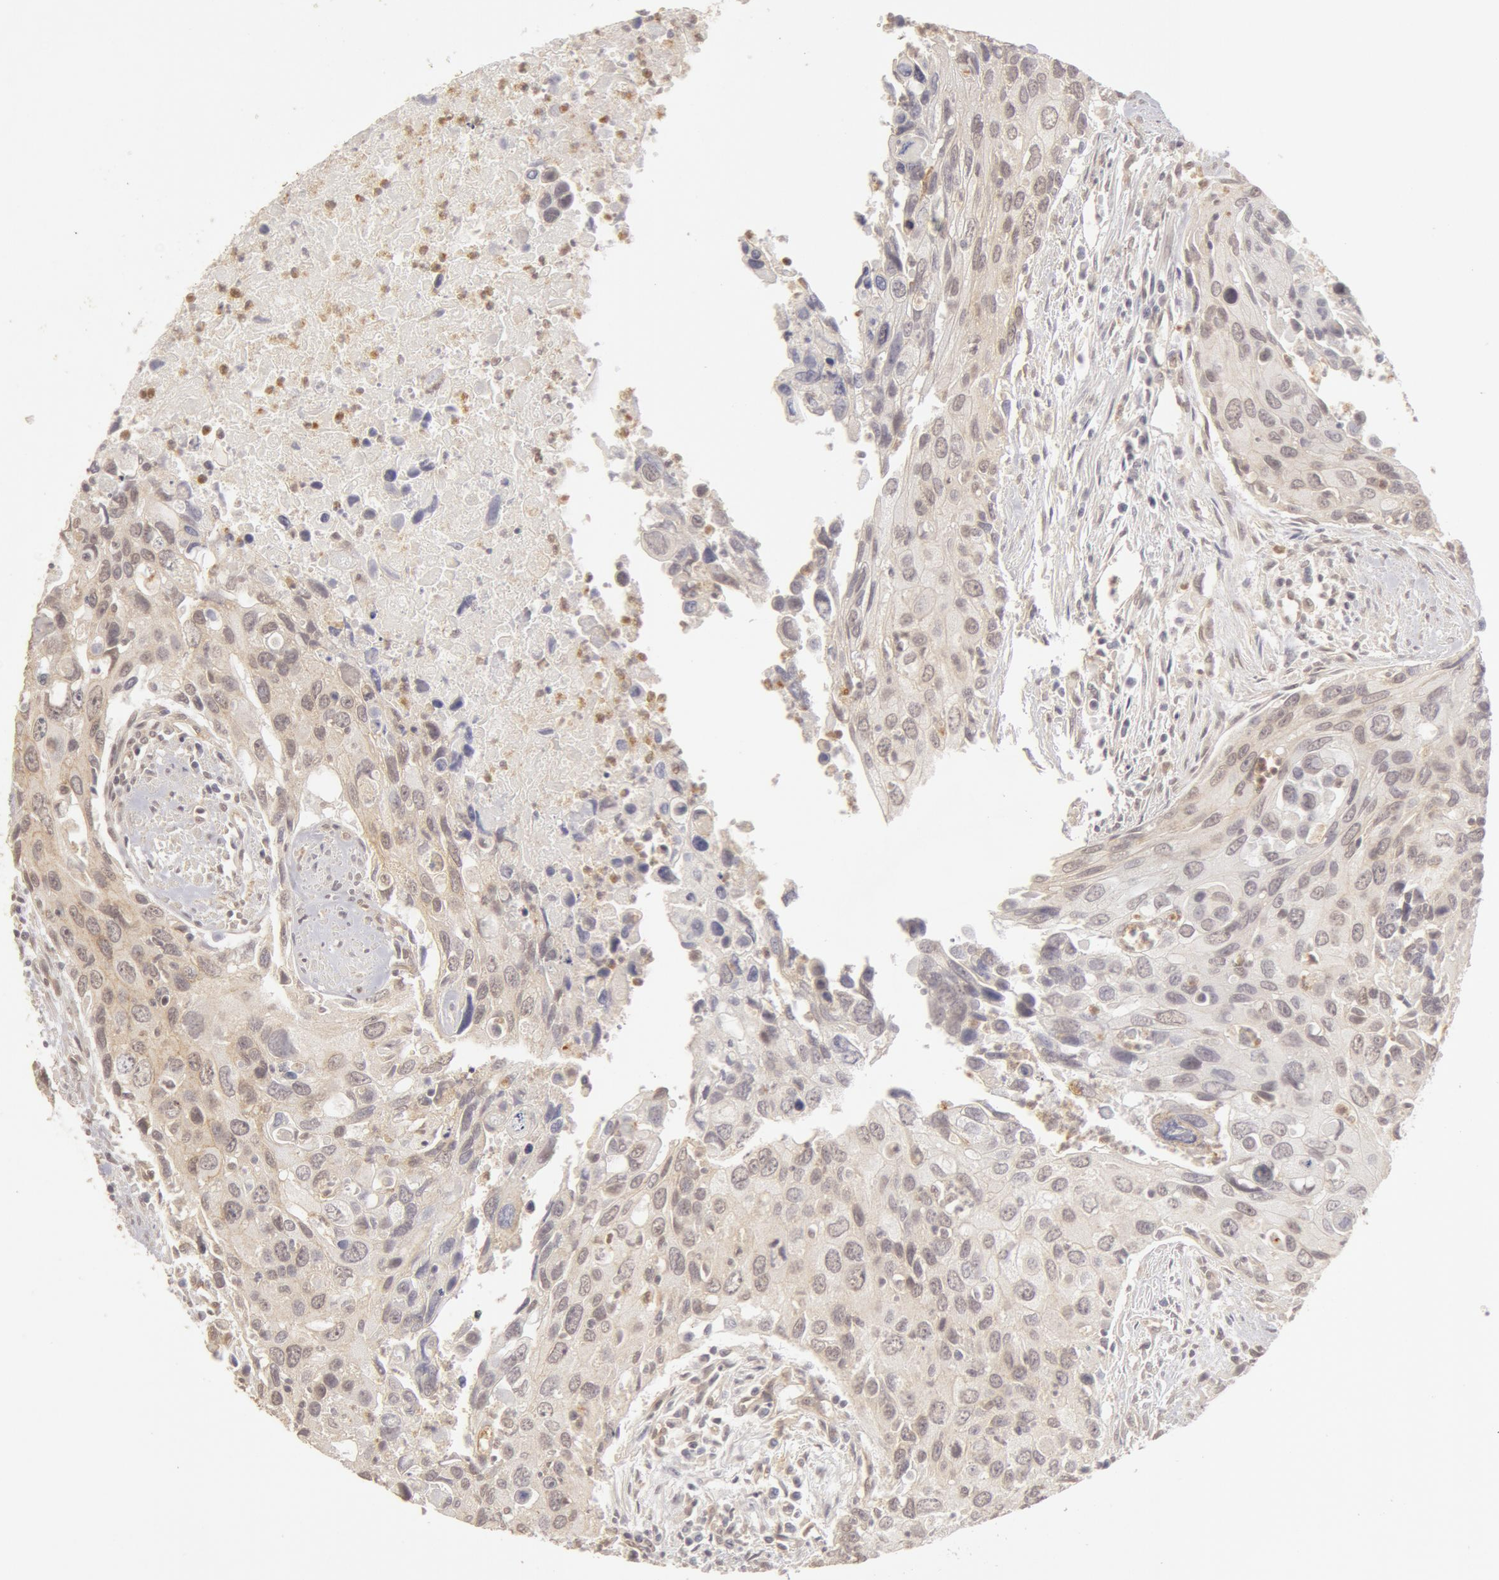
{"staining": {"intensity": "weak", "quantity": ">75%", "location": "cytoplasmic/membranous,nuclear"}, "tissue": "urothelial cancer", "cell_type": "Tumor cells", "image_type": "cancer", "snomed": [{"axis": "morphology", "description": "Urothelial carcinoma, High grade"}, {"axis": "topography", "description": "Urinary bladder"}], "caption": "Weak cytoplasmic/membranous and nuclear staining for a protein is identified in about >75% of tumor cells of urothelial cancer using IHC.", "gene": "ADAM10", "patient": {"sex": "male", "age": 71}}